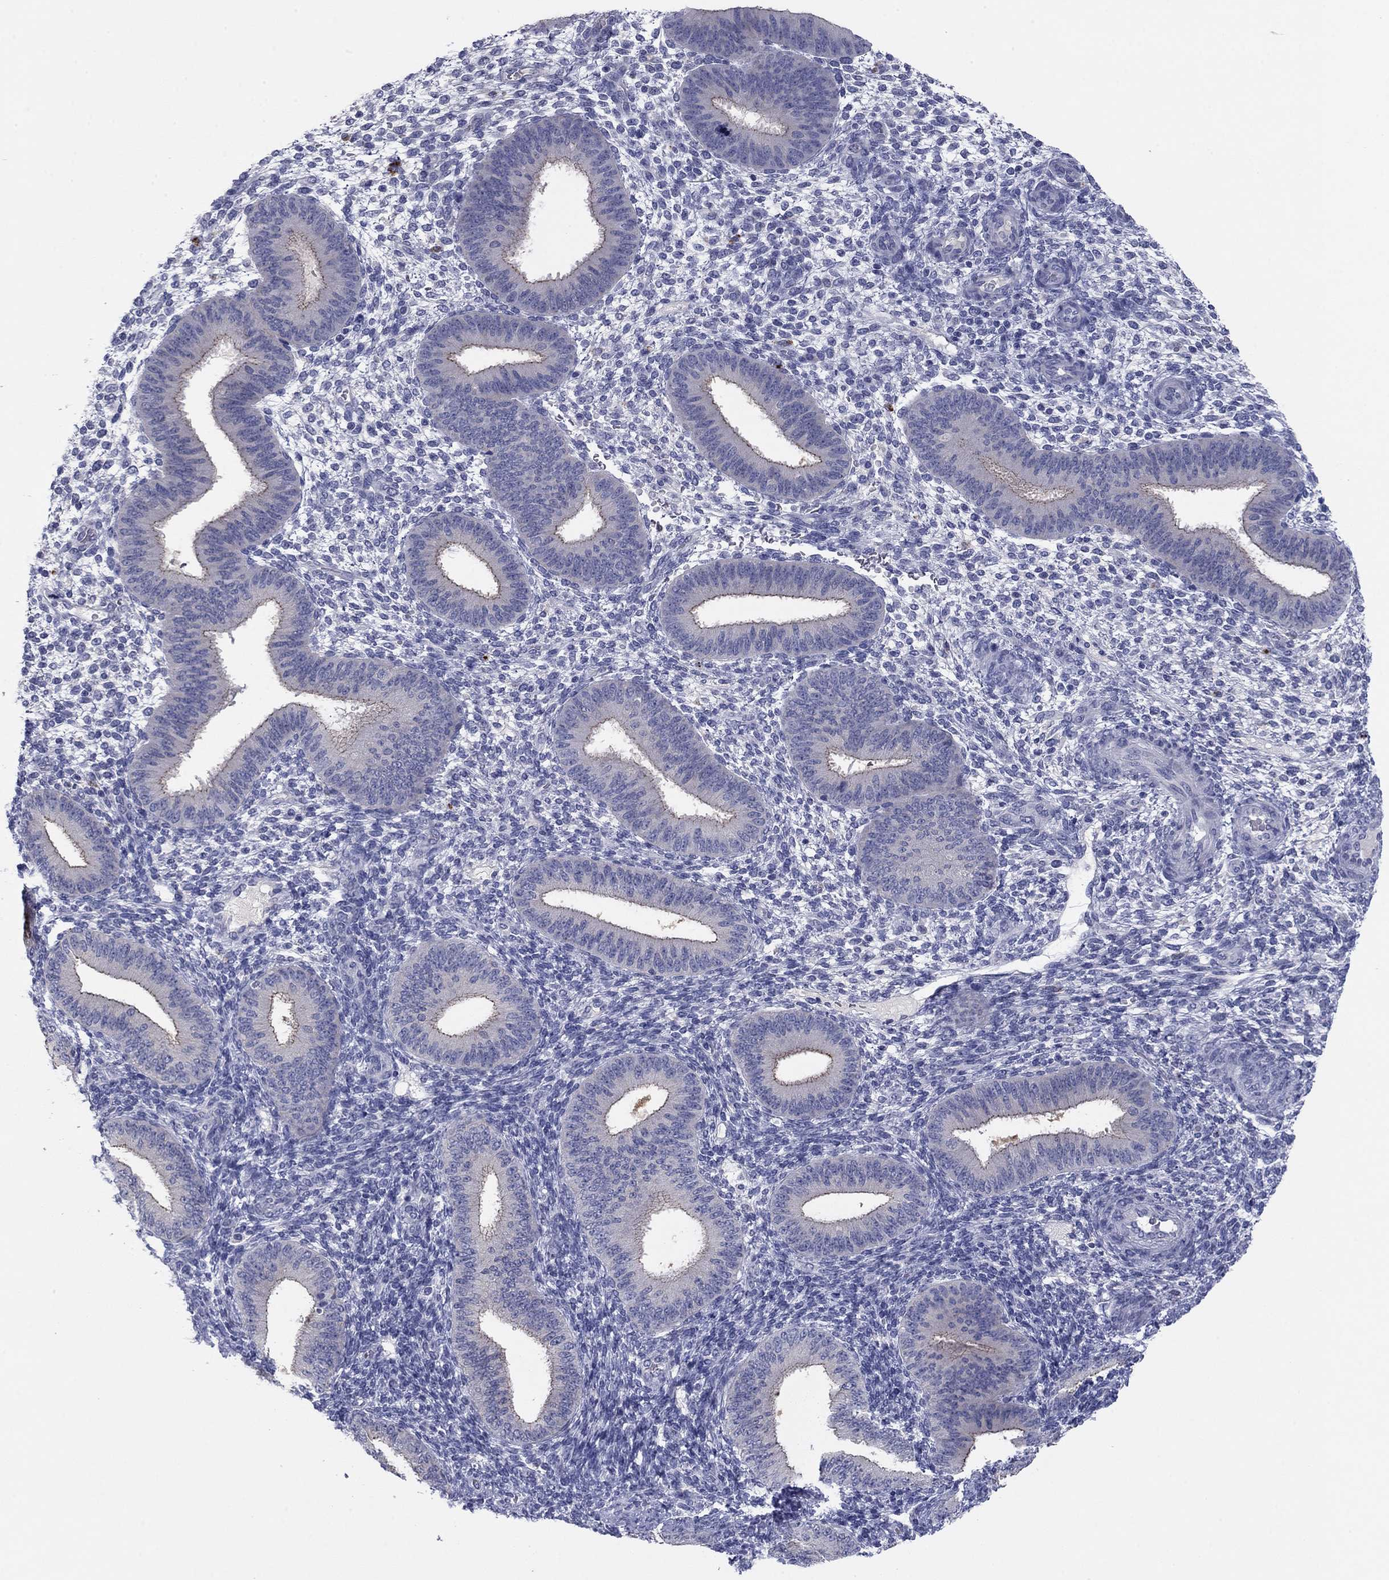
{"staining": {"intensity": "negative", "quantity": "none", "location": "none"}, "tissue": "endometrium", "cell_type": "Cells in endometrial stroma", "image_type": "normal", "snomed": [{"axis": "morphology", "description": "Normal tissue, NOS"}, {"axis": "topography", "description": "Endometrium"}], "caption": "This micrograph is of unremarkable endometrium stained with IHC to label a protein in brown with the nuclei are counter-stained blue. There is no positivity in cells in endometrial stroma.", "gene": "CNTNAP4", "patient": {"sex": "female", "age": 39}}